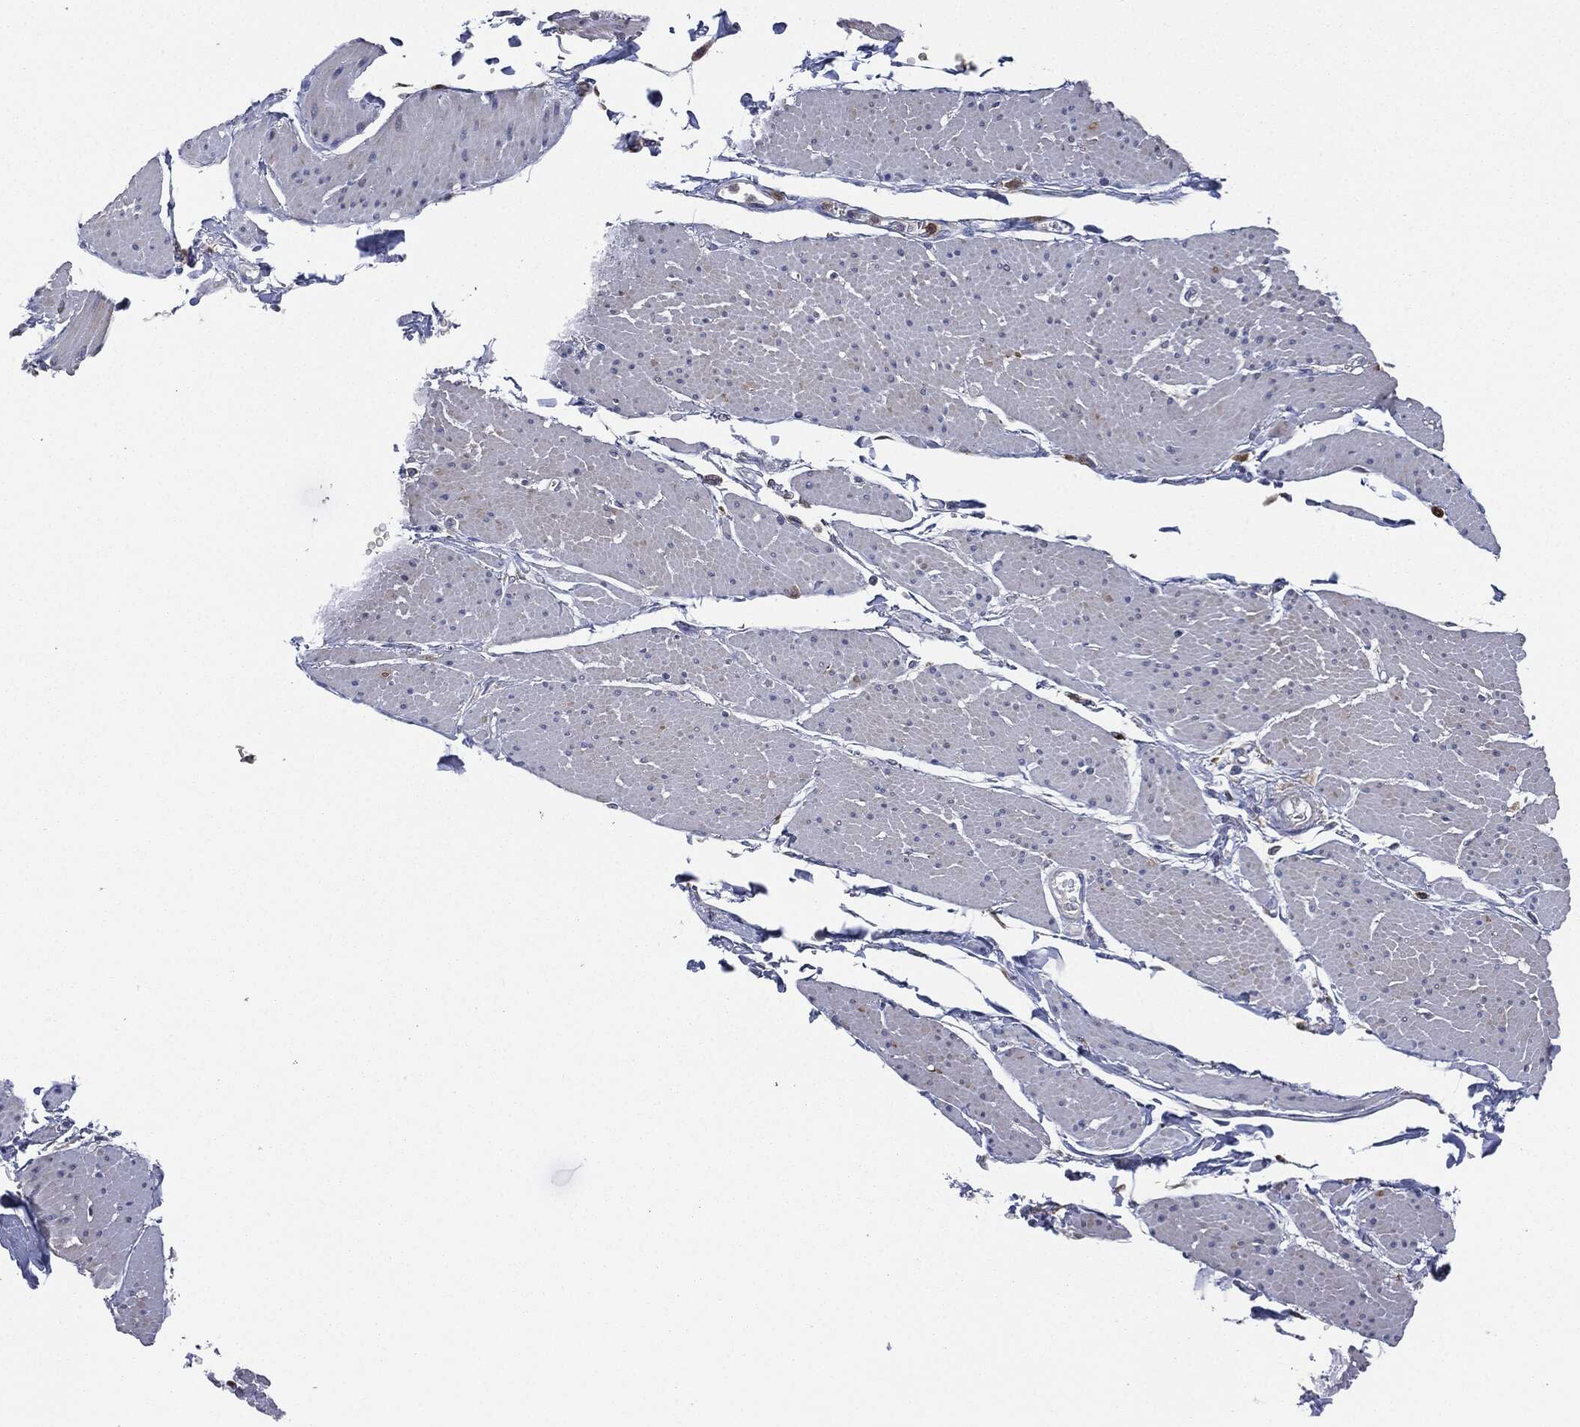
{"staining": {"intensity": "negative", "quantity": "none", "location": "none"}, "tissue": "smooth muscle", "cell_type": "Smooth muscle cells", "image_type": "normal", "snomed": [{"axis": "morphology", "description": "Normal tissue, NOS"}, {"axis": "topography", "description": "Smooth muscle"}, {"axis": "topography", "description": "Anal"}], "caption": "This histopathology image is of unremarkable smooth muscle stained with immunohistochemistry to label a protein in brown with the nuclei are counter-stained blue. There is no expression in smooth muscle cells.", "gene": "TMEM11", "patient": {"sex": "male", "age": 83}}